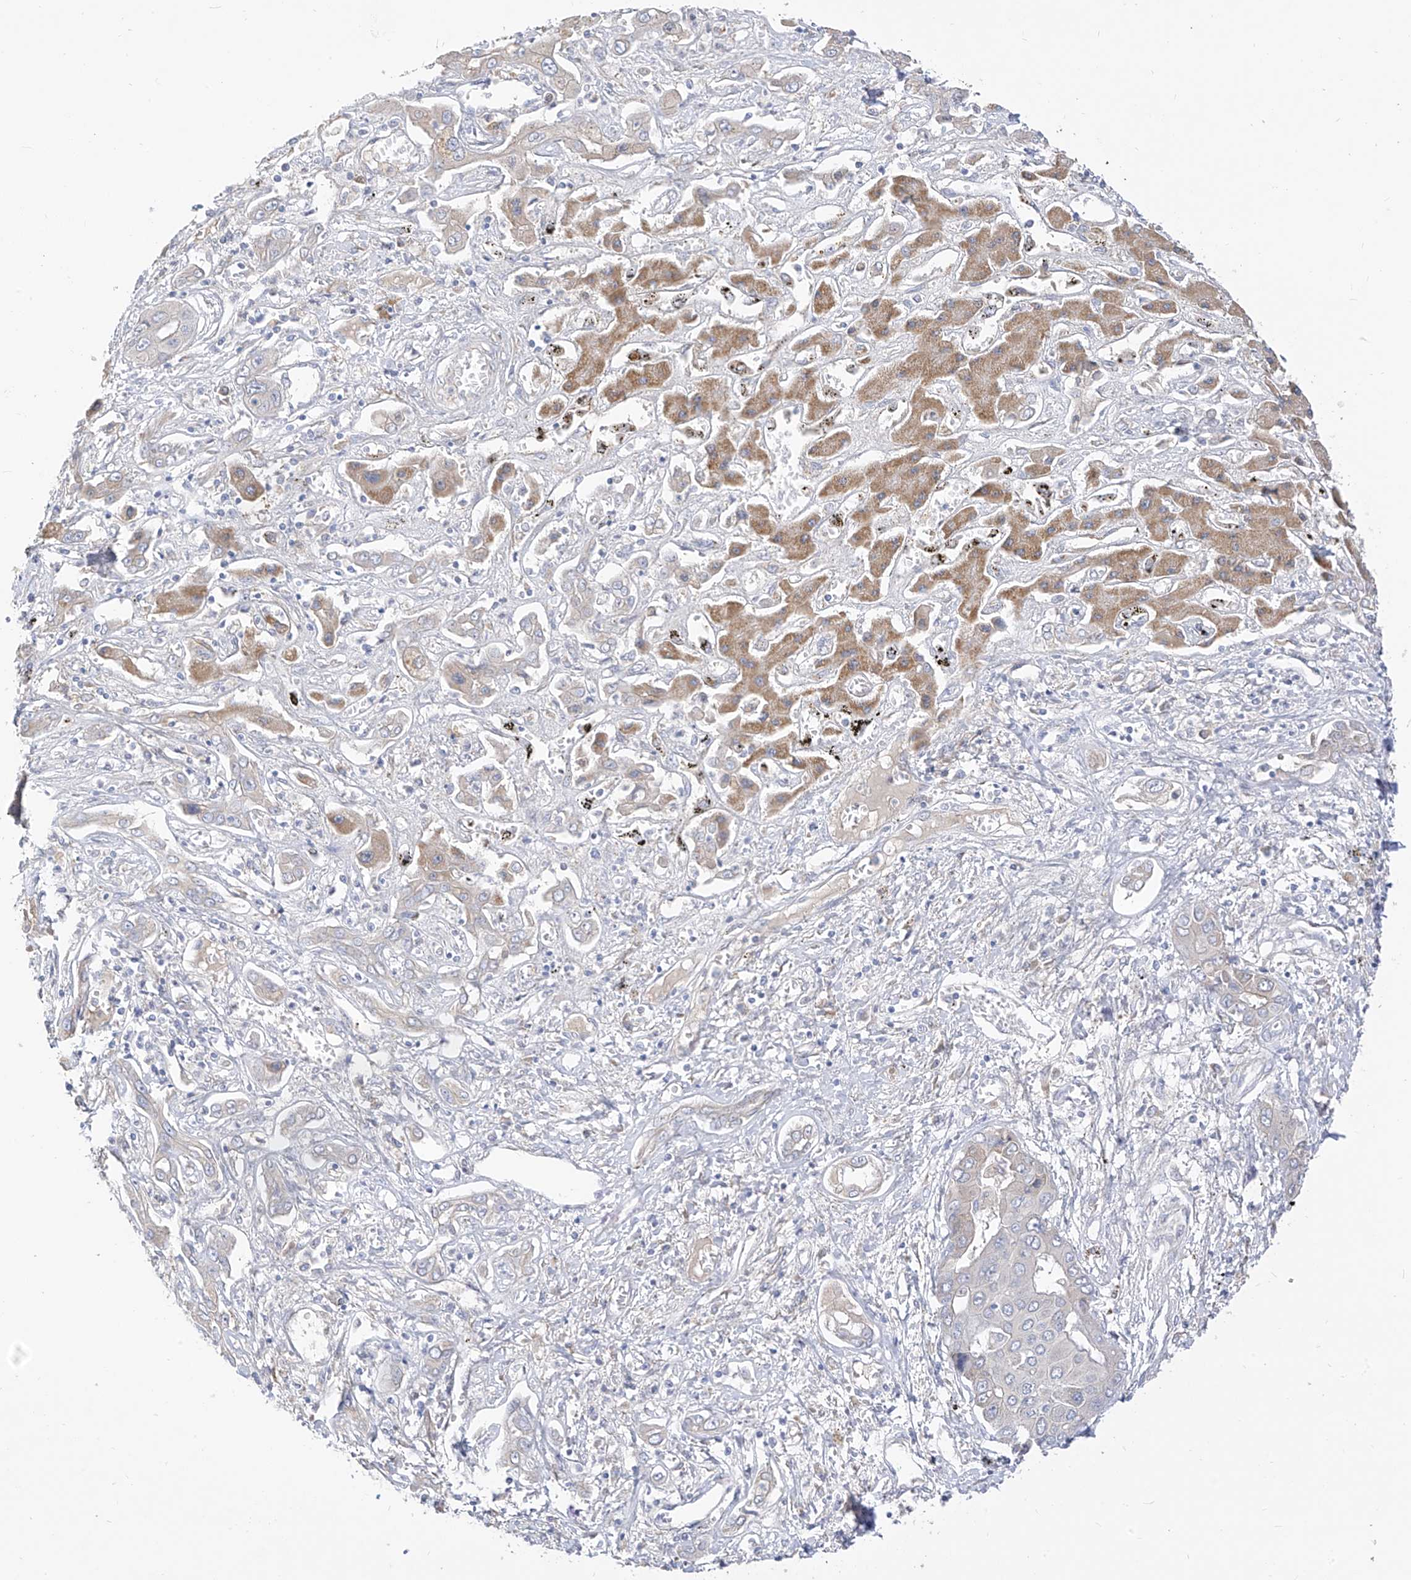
{"staining": {"intensity": "moderate", "quantity": "25%-75%", "location": "cytoplasmic/membranous"}, "tissue": "liver cancer", "cell_type": "Tumor cells", "image_type": "cancer", "snomed": [{"axis": "morphology", "description": "Cholangiocarcinoma"}, {"axis": "topography", "description": "Liver"}], "caption": "The histopathology image exhibits a brown stain indicating the presence of a protein in the cytoplasmic/membranous of tumor cells in cholangiocarcinoma (liver).", "gene": "RASA2", "patient": {"sex": "male", "age": 67}}